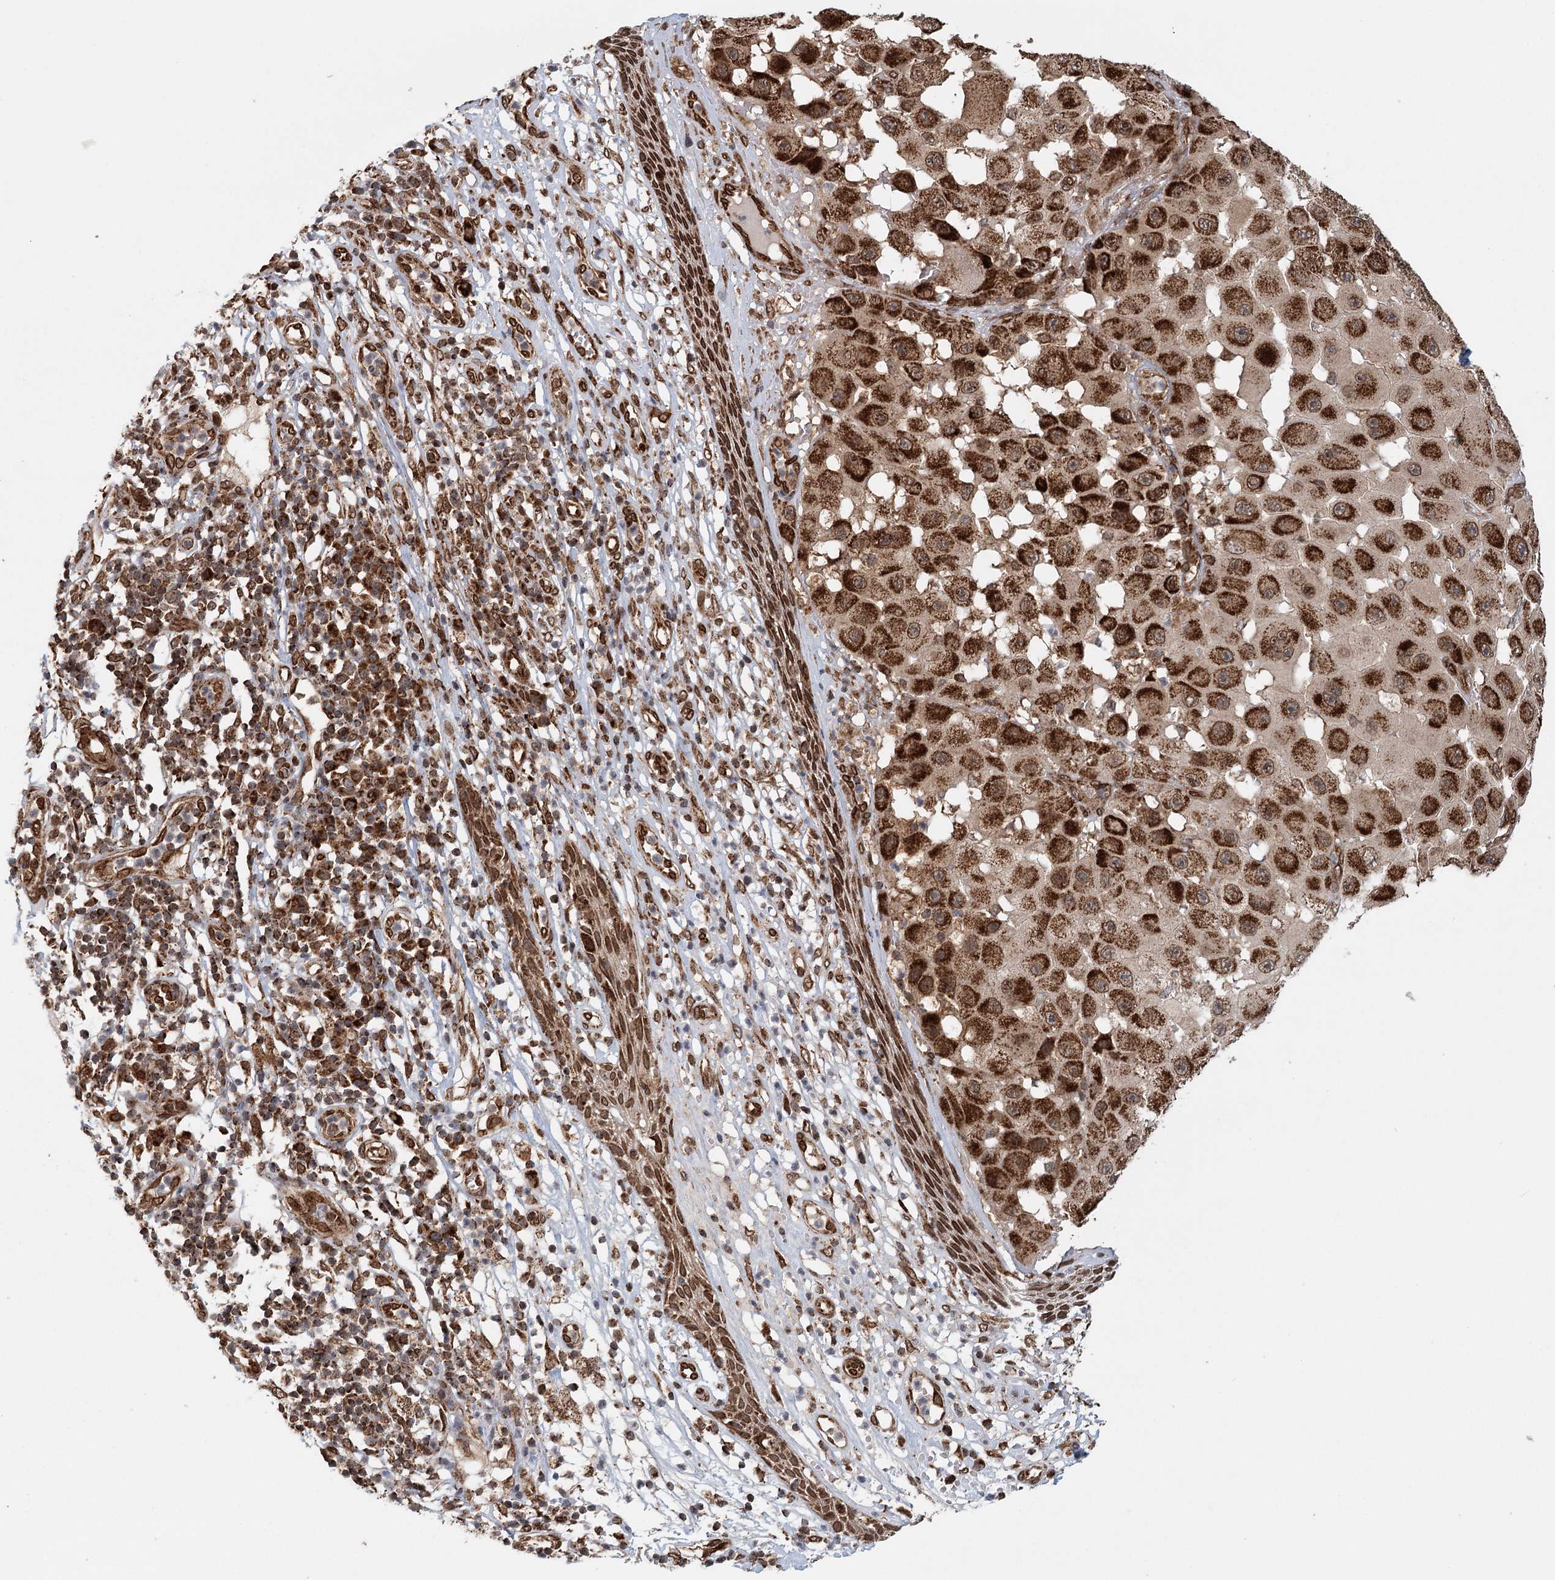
{"staining": {"intensity": "strong", "quantity": ">75%", "location": "cytoplasmic/membranous"}, "tissue": "melanoma", "cell_type": "Tumor cells", "image_type": "cancer", "snomed": [{"axis": "morphology", "description": "Malignant melanoma, NOS"}, {"axis": "topography", "description": "Skin"}], "caption": "Immunohistochemical staining of melanoma displays high levels of strong cytoplasmic/membranous protein positivity in about >75% of tumor cells.", "gene": "BCKDHA", "patient": {"sex": "female", "age": 81}}